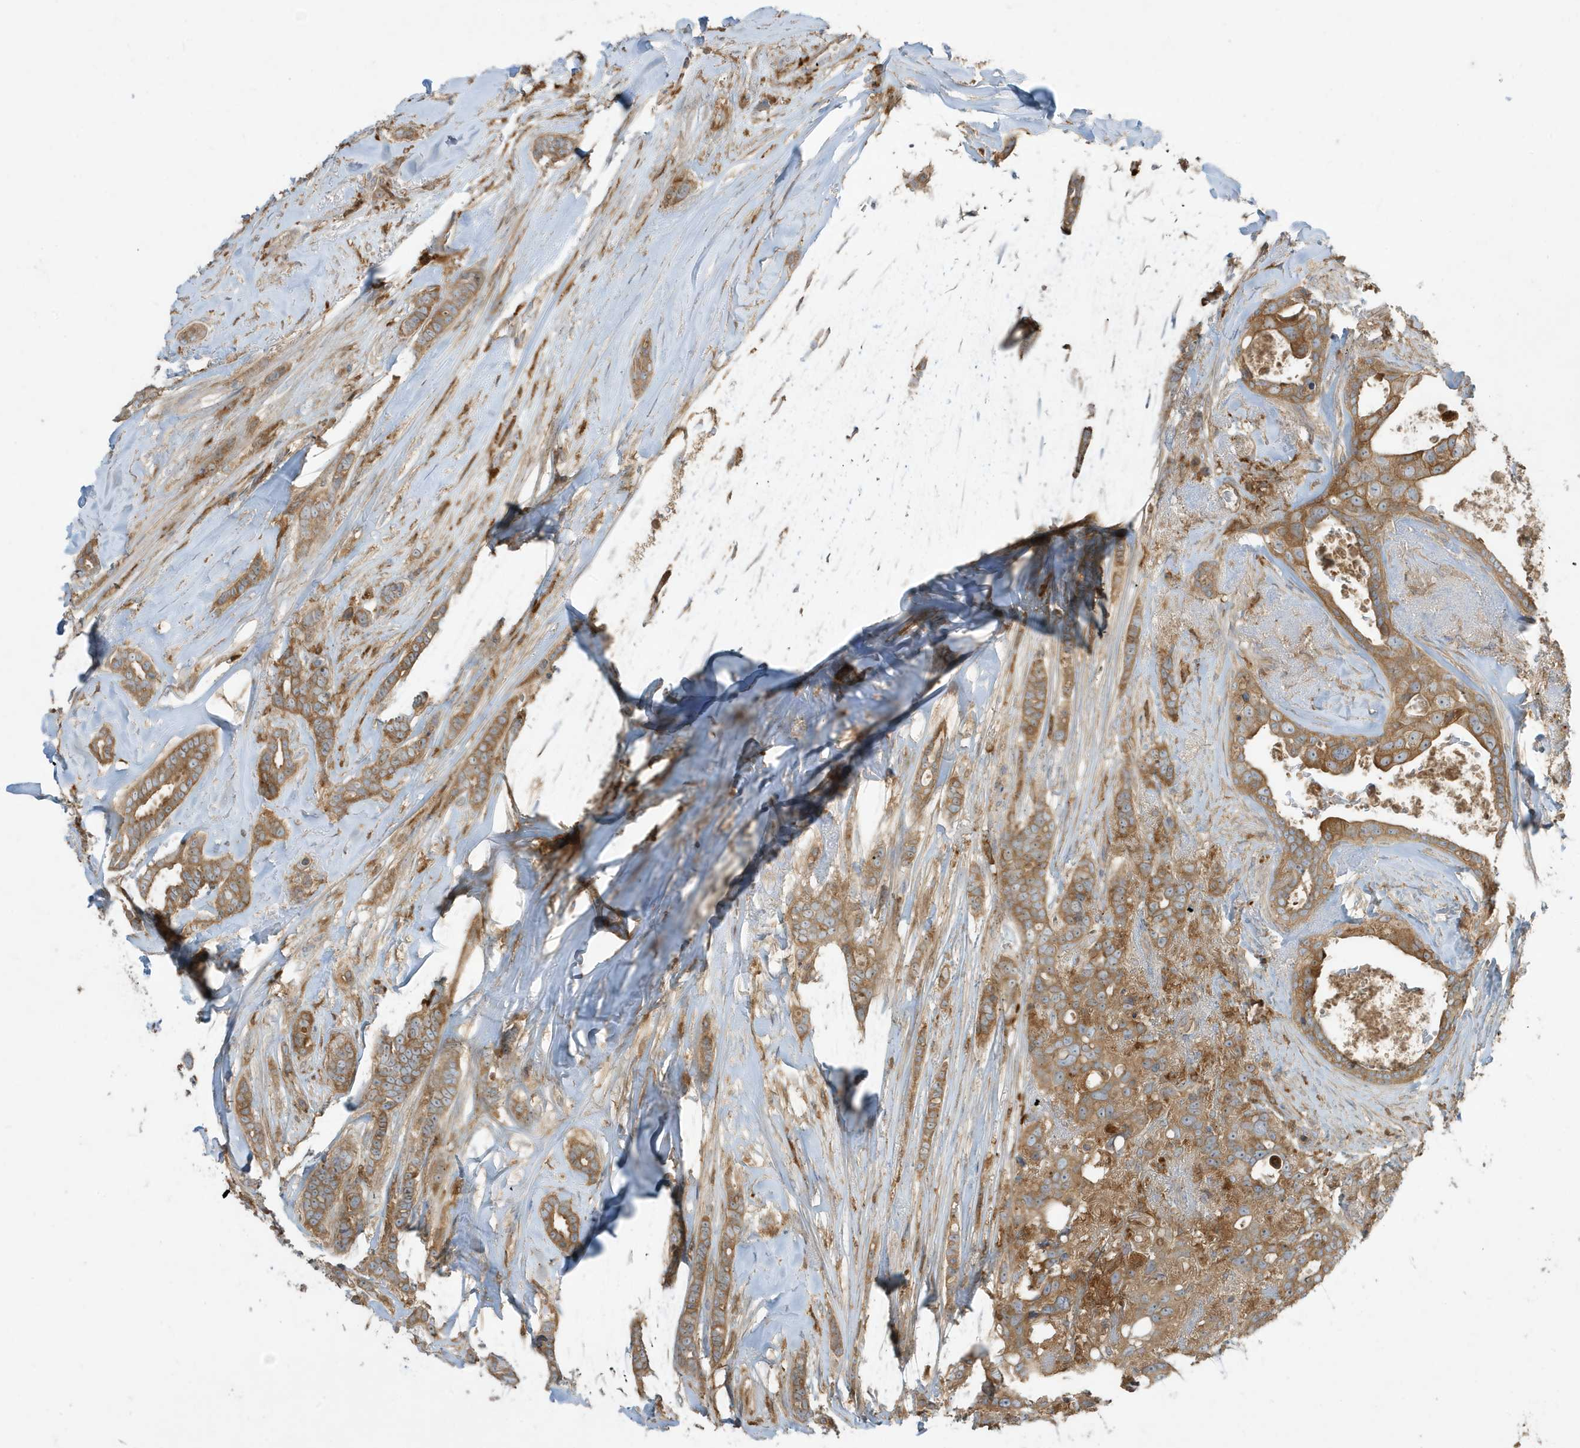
{"staining": {"intensity": "moderate", "quantity": ">75%", "location": "cytoplasmic/membranous"}, "tissue": "breast cancer", "cell_type": "Tumor cells", "image_type": "cancer", "snomed": [{"axis": "morphology", "description": "Lobular carcinoma"}, {"axis": "topography", "description": "Breast"}], "caption": "A high-resolution micrograph shows IHC staining of breast cancer (lobular carcinoma), which shows moderate cytoplasmic/membranous expression in approximately >75% of tumor cells.", "gene": "ABTB1", "patient": {"sex": "female", "age": 51}}